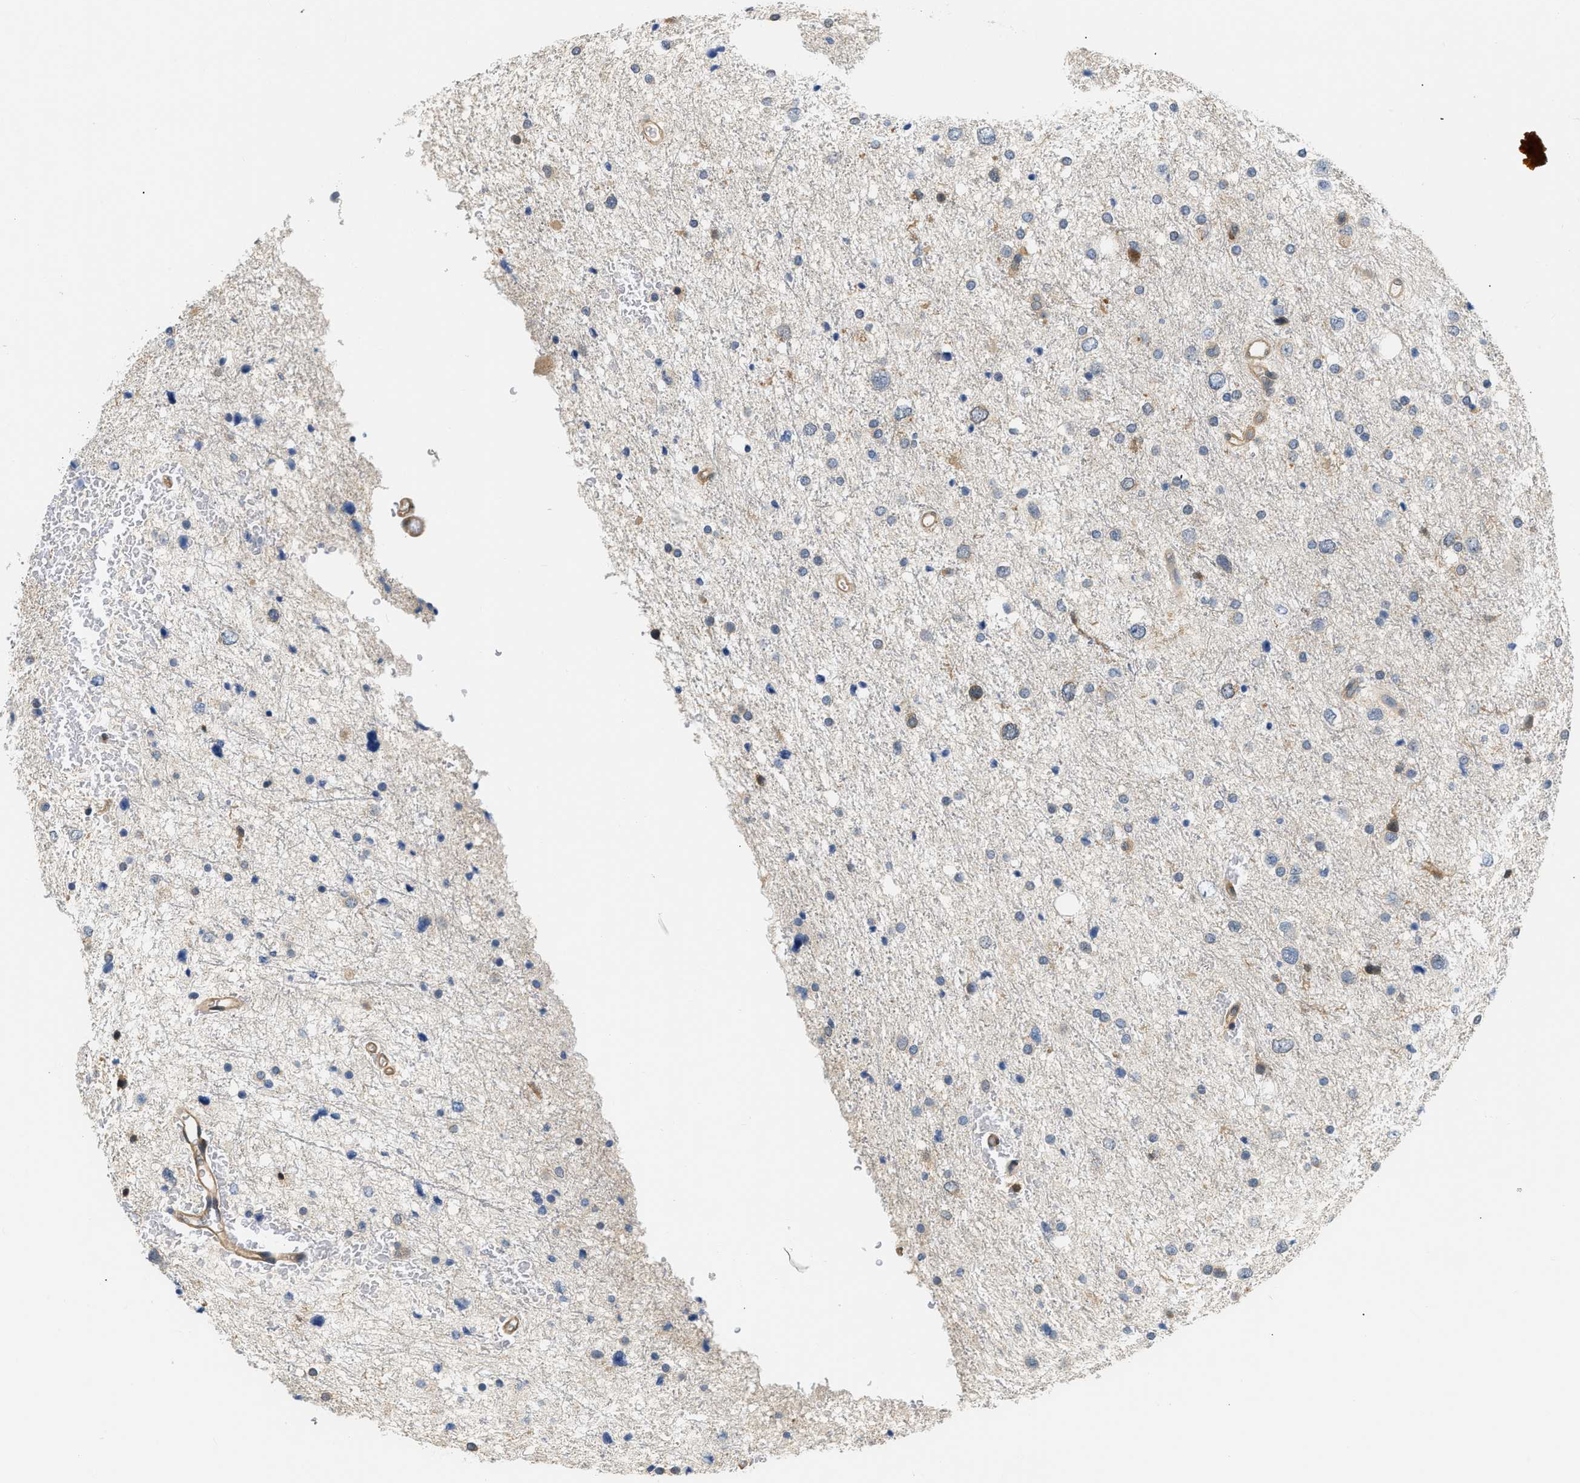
{"staining": {"intensity": "moderate", "quantity": "<25%", "location": "cytoplasmic/membranous"}, "tissue": "glioma", "cell_type": "Tumor cells", "image_type": "cancer", "snomed": [{"axis": "morphology", "description": "Glioma, malignant, Low grade"}, {"axis": "topography", "description": "Brain"}], "caption": "Malignant glioma (low-grade) stained with immunohistochemistry reveals moderate cytoplasmic/membranous positivity in about <25% of tumor cells.", "gene": "EIF4EBP2", "patient": {"sex": "female", "age": 37}}